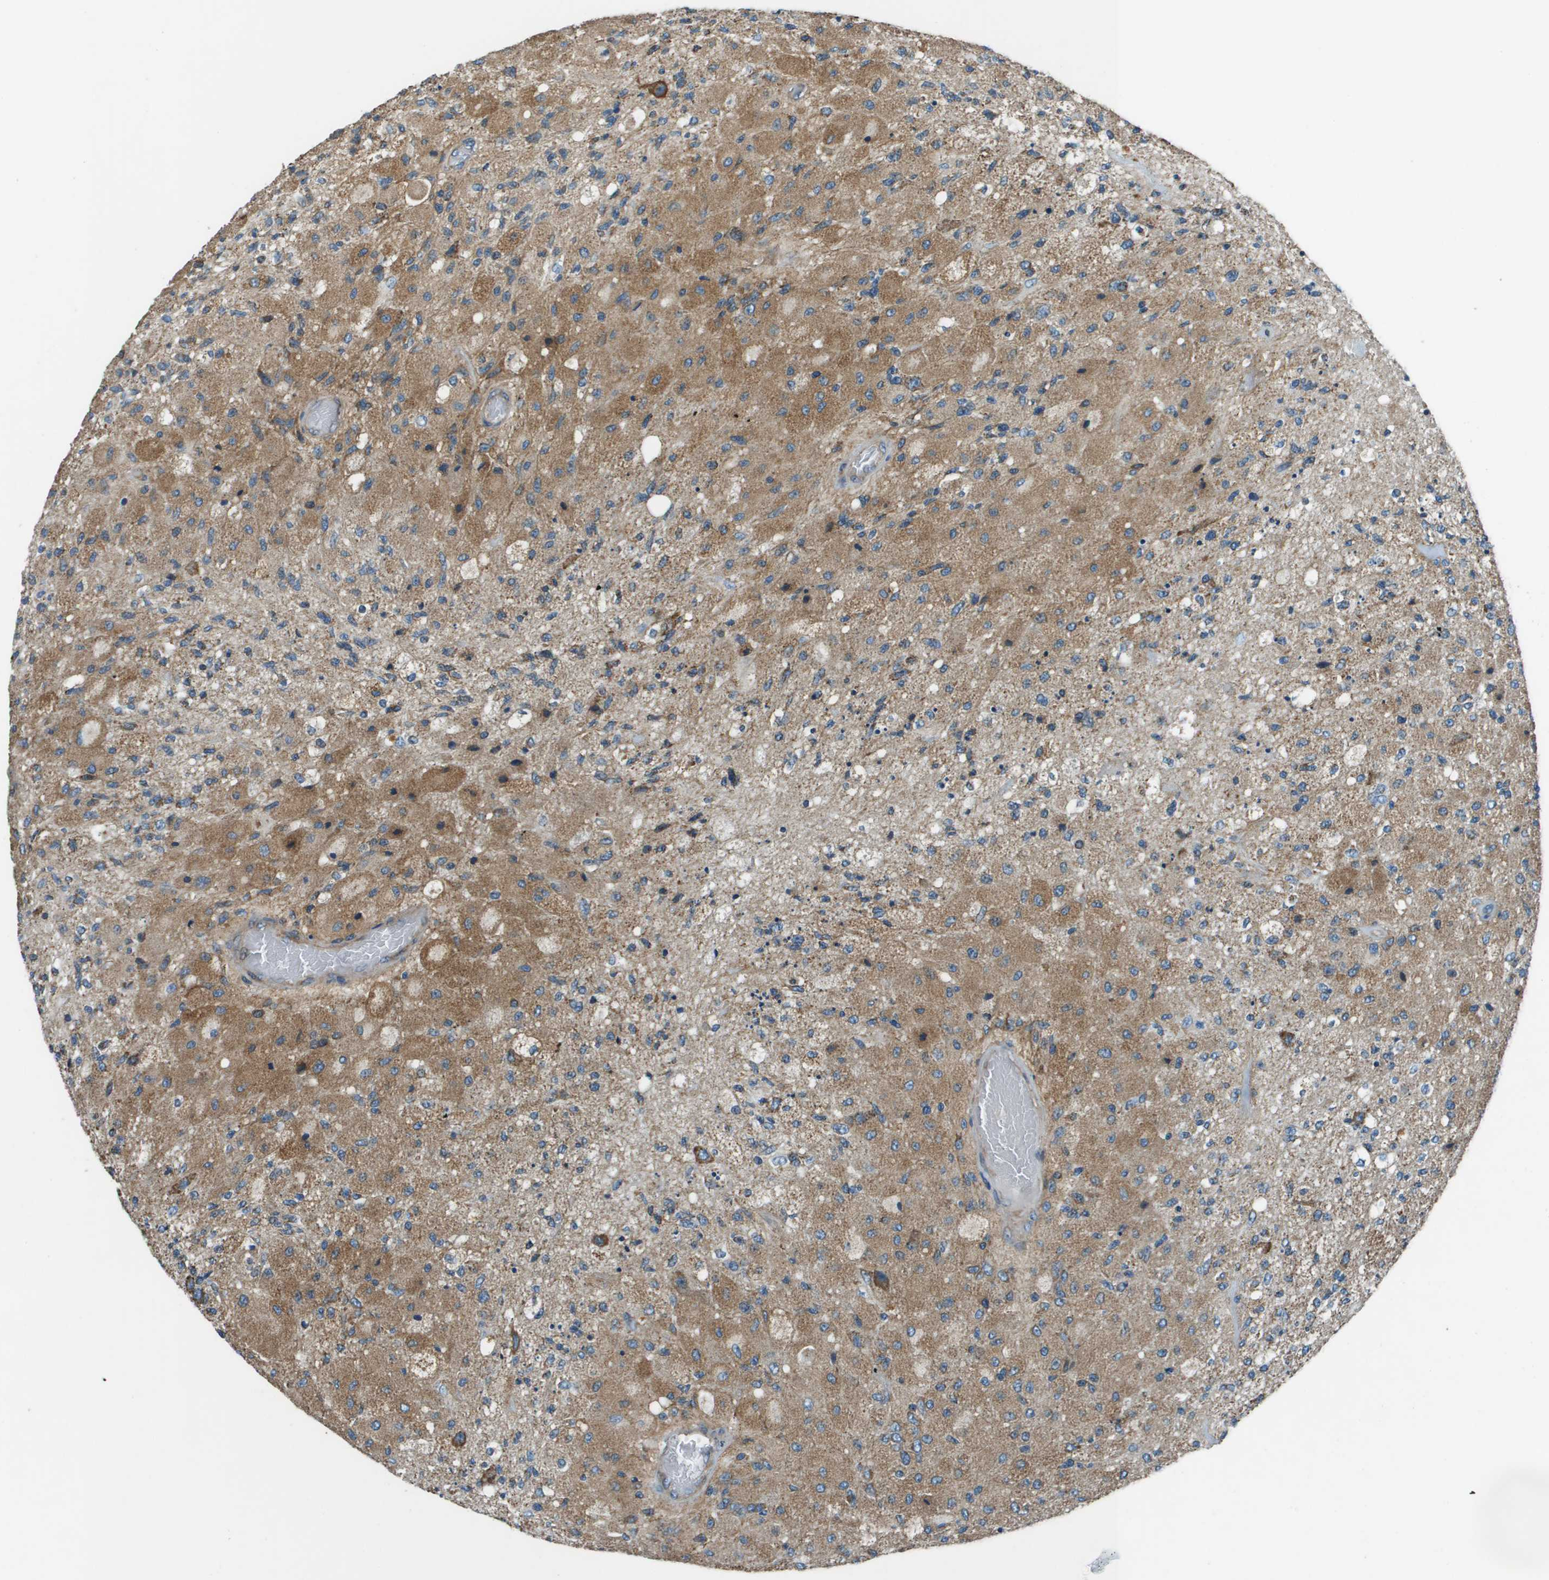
{"staining": {"intensity": "moderate", "quantity": "25%-75%", "location": "cytoplasmic/membranous"}, "tissue": "glioma", "cell_type": "Tumor cells", "image_type": "cancer", "snomed": [{"axis": "morphology", "description": "Normal tissue, NOS"}, {"axis": "morphology", "description": "Glioma, malignant, High grade"}, {"axis": "topography", "description": "Cerebral cortex"}], "caption": "Glioma stained with IHC exhibits moderate cytoplasmic/membranous expression in approximately 25%-75% of tumor cells. Immunohistochemistry stains the protein in brown and the nuclei are stained blue.", "gene": "TMEM51", "patient": {"sex": "male", "age": 77}}